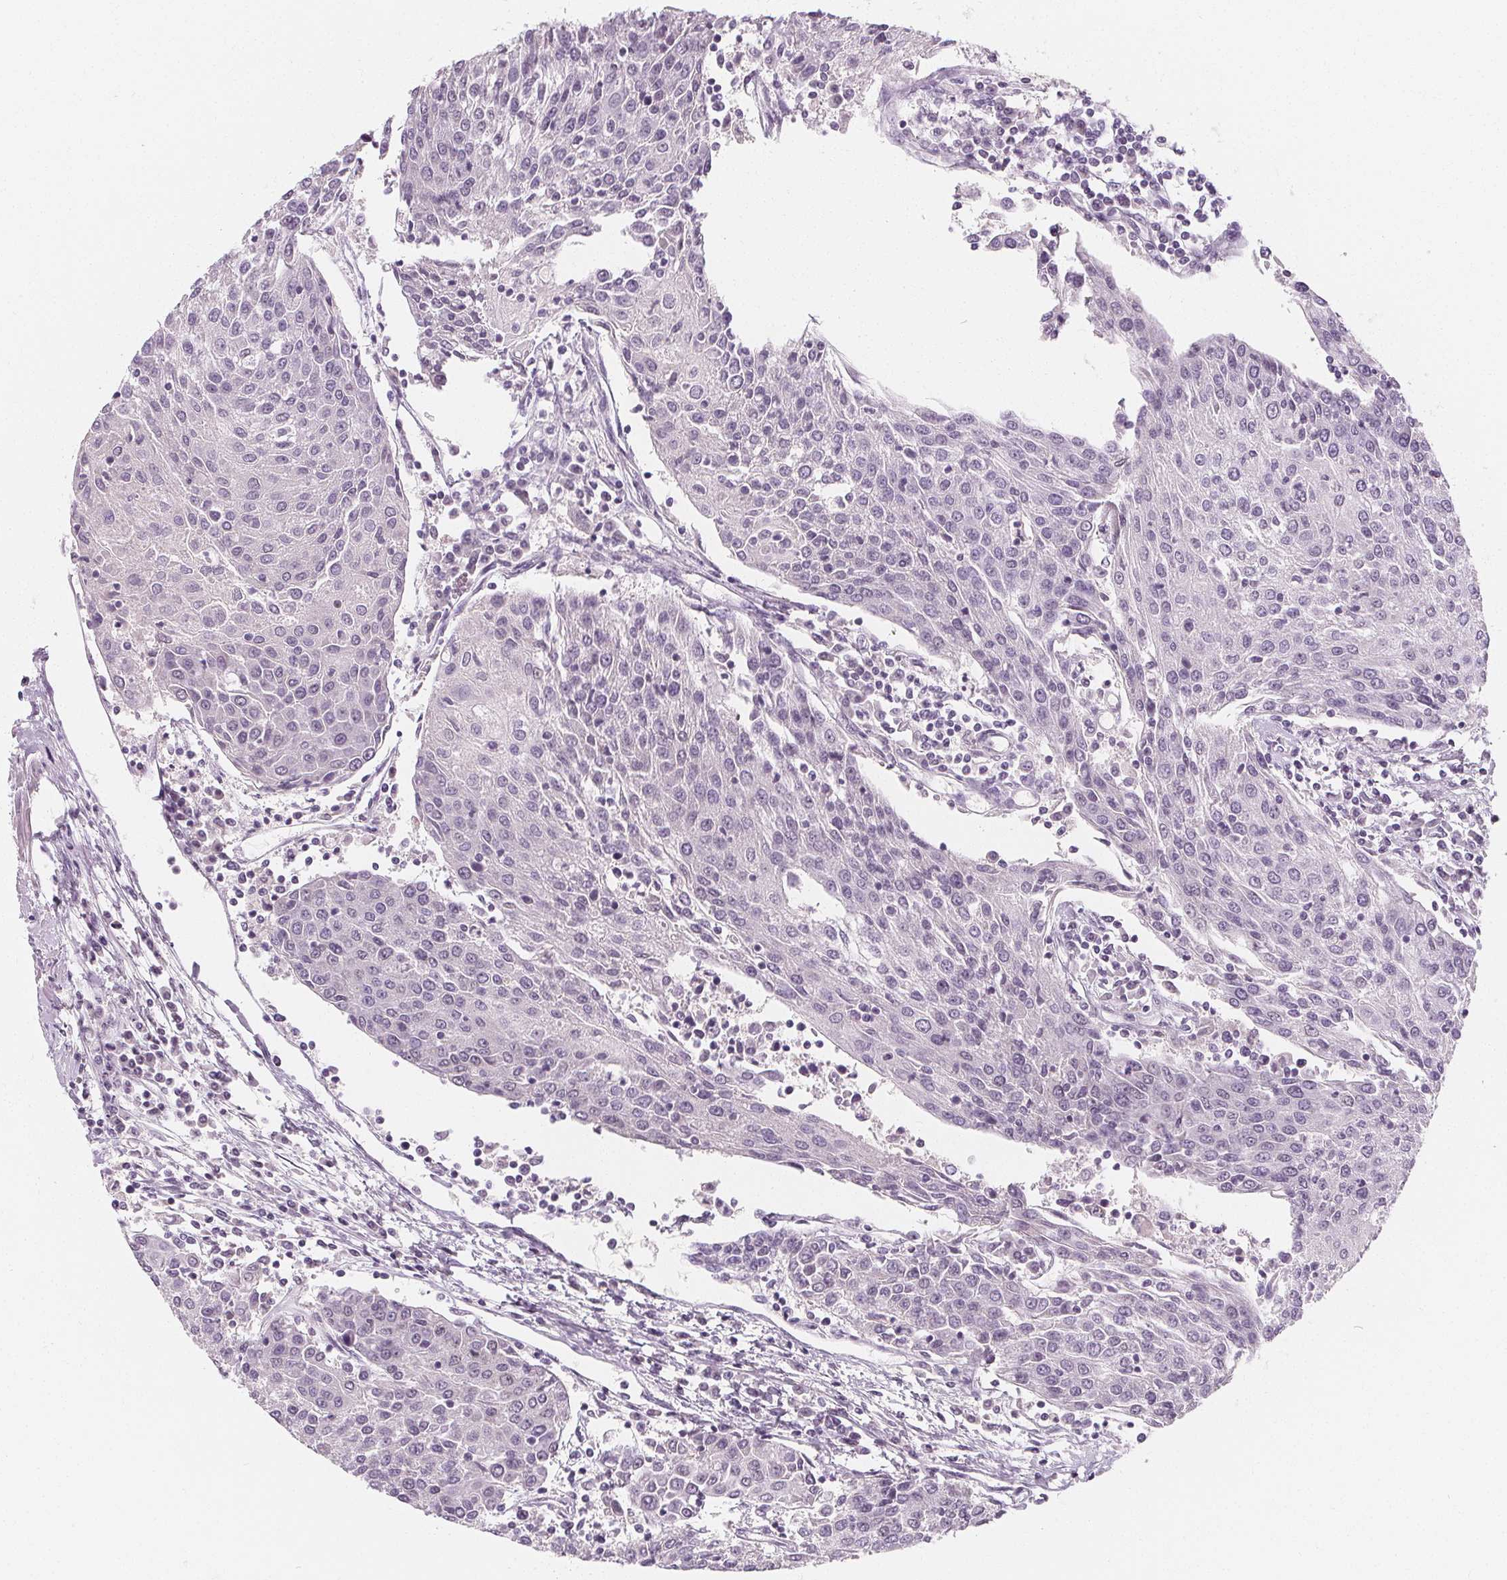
{"staining": {"intensity": "negative", "quantity": "none", "location": "none"}, "tissue": "urothelial cancer", "cell_type": "Tumor cells", "image_type": "cancer", "snomed": [{"axis": "morphology", "description": "Urothelial carcinoma, High grade"}, {"axis": "topography", "description": "Urinary bladder"}], "caption": "The micrograph exhibits no staining of tumor cells in urothelial carcinoma (high-grade).", "gene": "DBX2", "patient": {"sex": "female", "age": 85}}